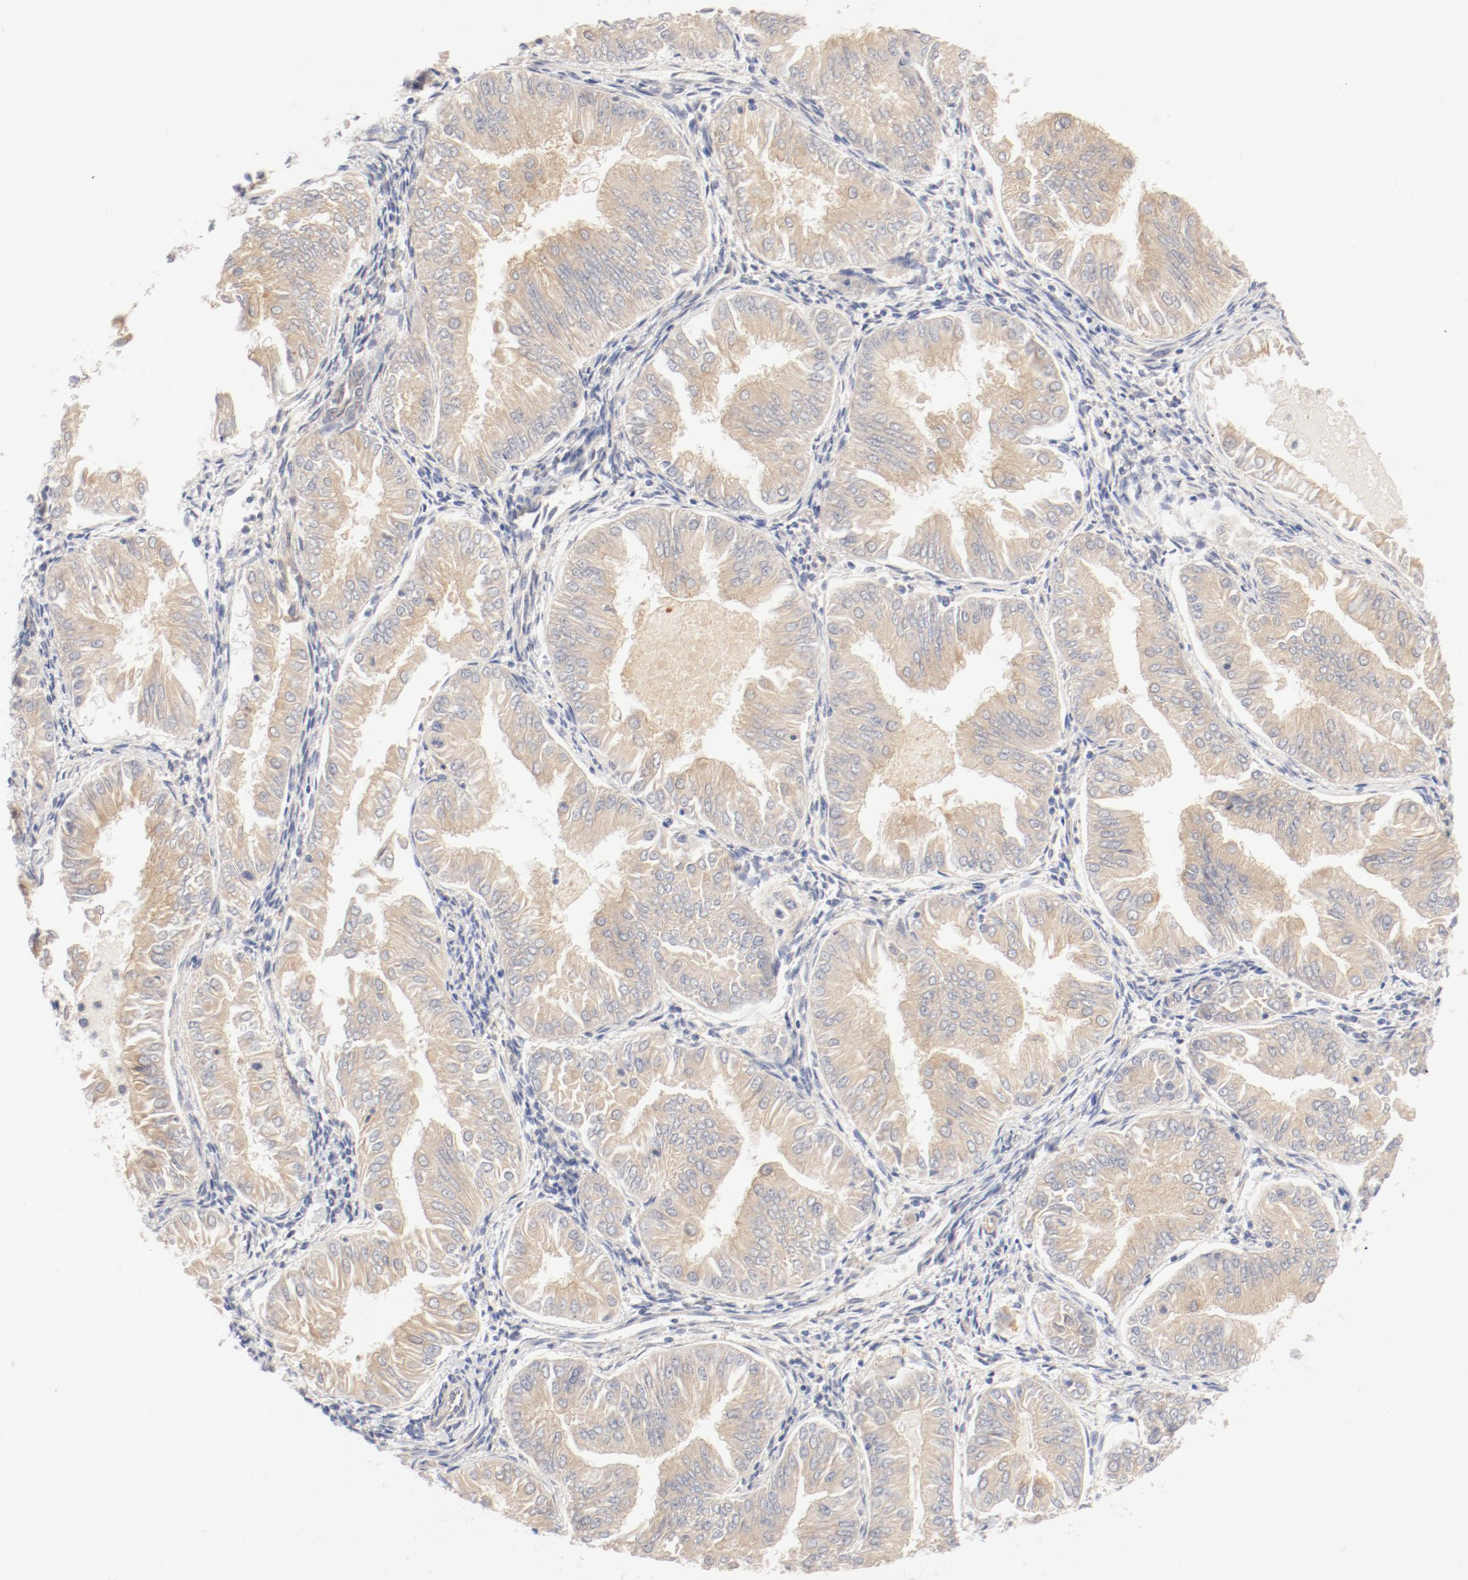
{"staining": {"intensity": "weak", "quantity": "25%-75%", "location": "cytoplasmic/membranous"}, "tissue": "endometrial cancer", "cell_type": "Tumor cells", "image_type": "cancer", "snomed": [{"axis": "morphology", "description": "Adenocarcinoma, NOS"}, {"axis": "topography", "description": "Endometrium"}], "caption": "Approximately 25%-75% of tumor cells in human endometrial adenocarcinoma reveal weak cytoplasmic/membranous protein positivity as visualized by brown immunohistochemical staining.", "gene": "DYNC1H1", "patient": {"sex": "female", "age": 53}}